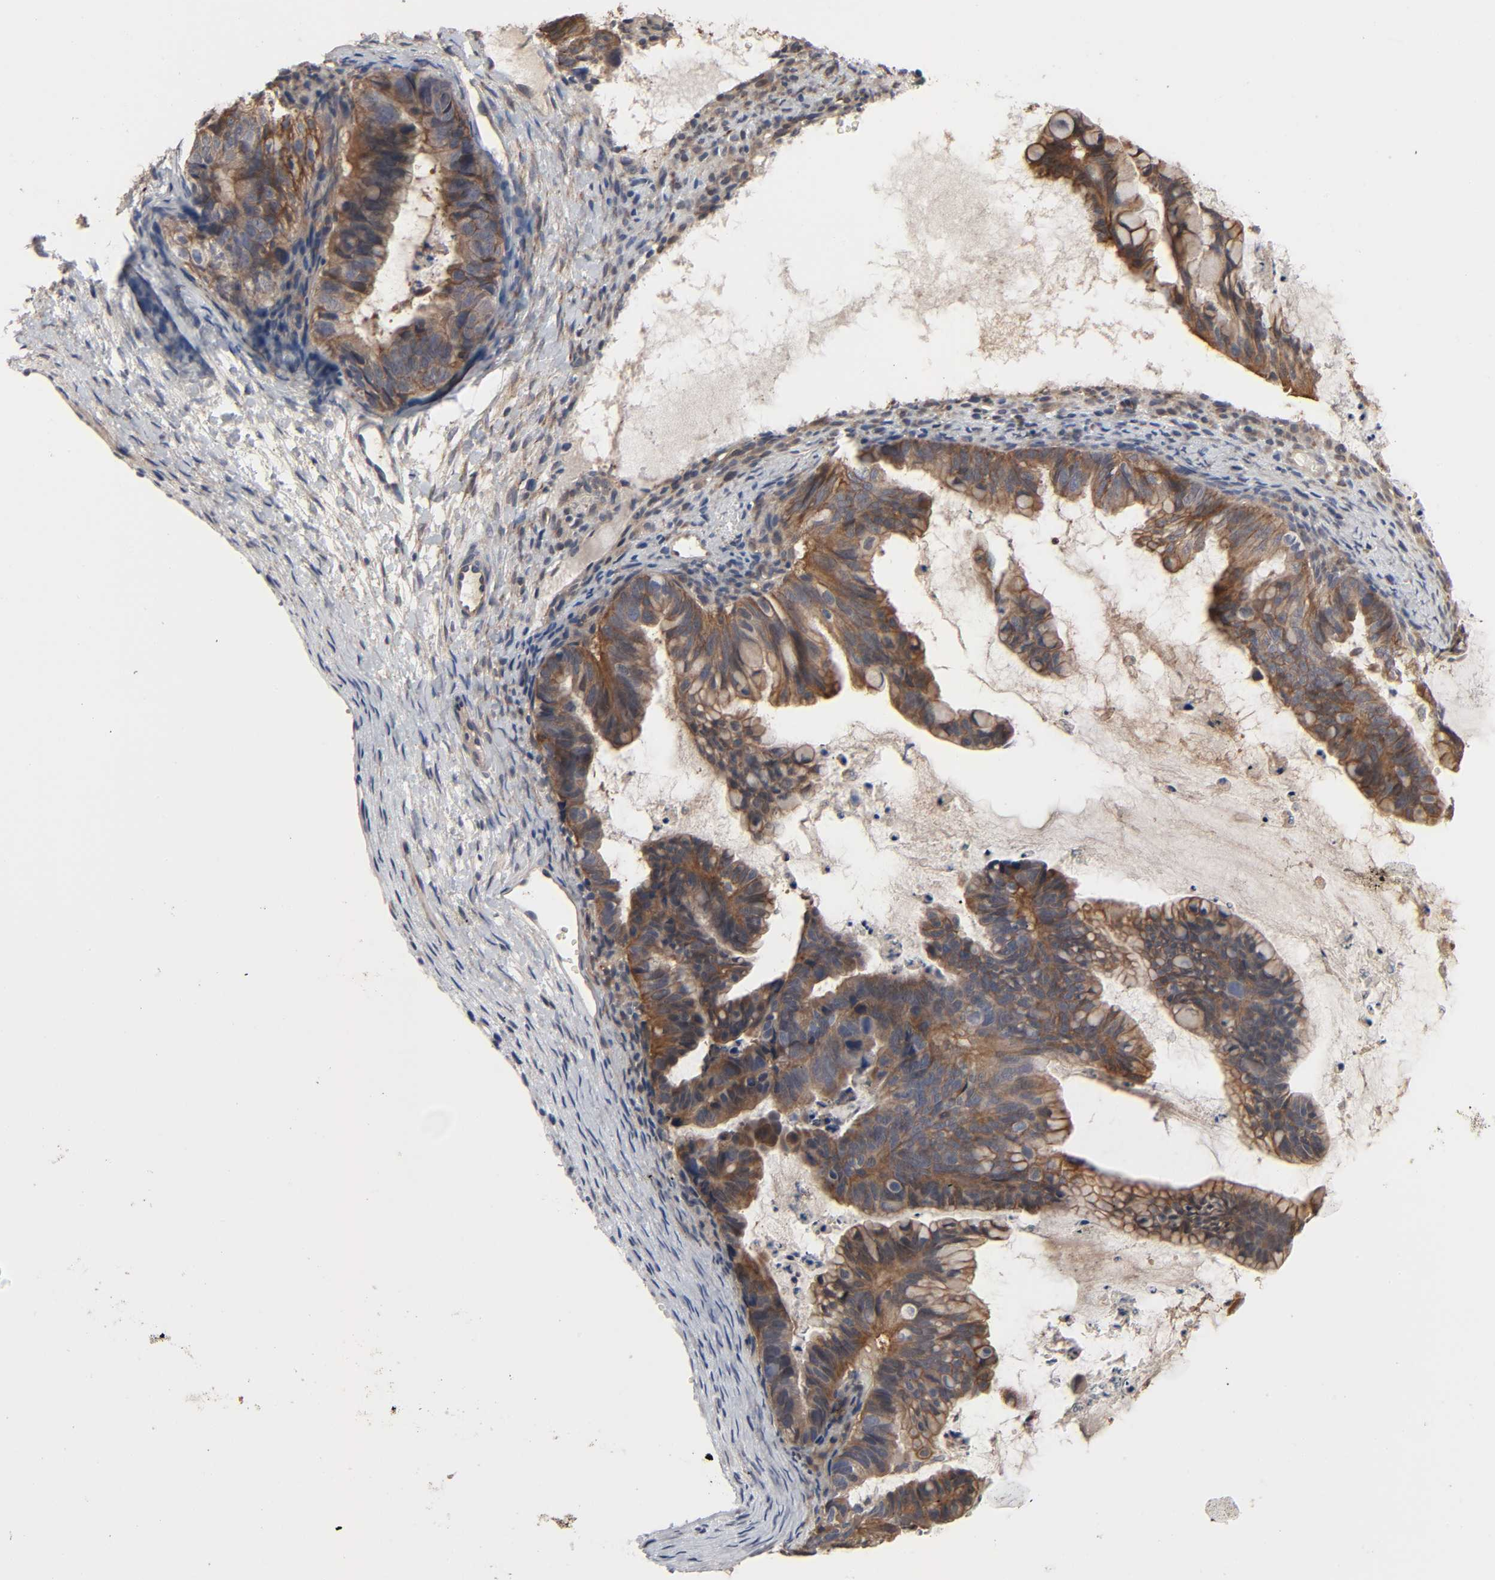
{"staining": {"intensity": "strong", "quantity": "25%-75%", "location": "cytoplasmic/membranous"}, "tissue": "ovarian cancer", "cell_type": "Tumor cells", "image_type": "cancer", "snomed": [{"axis": "morphology", "description": "Cystadenocarcinoma, mucinous, NOS"}, {"axis": "topography", "description": "Ovary"}], "caption": "A micrograph of human ovarian mucinous cystadenocarcinoma stained for a protein demonstrates strong cytoplasmic/membranous brown staining in tumor cells. (Brightfield microscopy of DAB IHC at high magnification).", "gene": "NDRG2", "patient": {"sex": "female", "age": 36}}